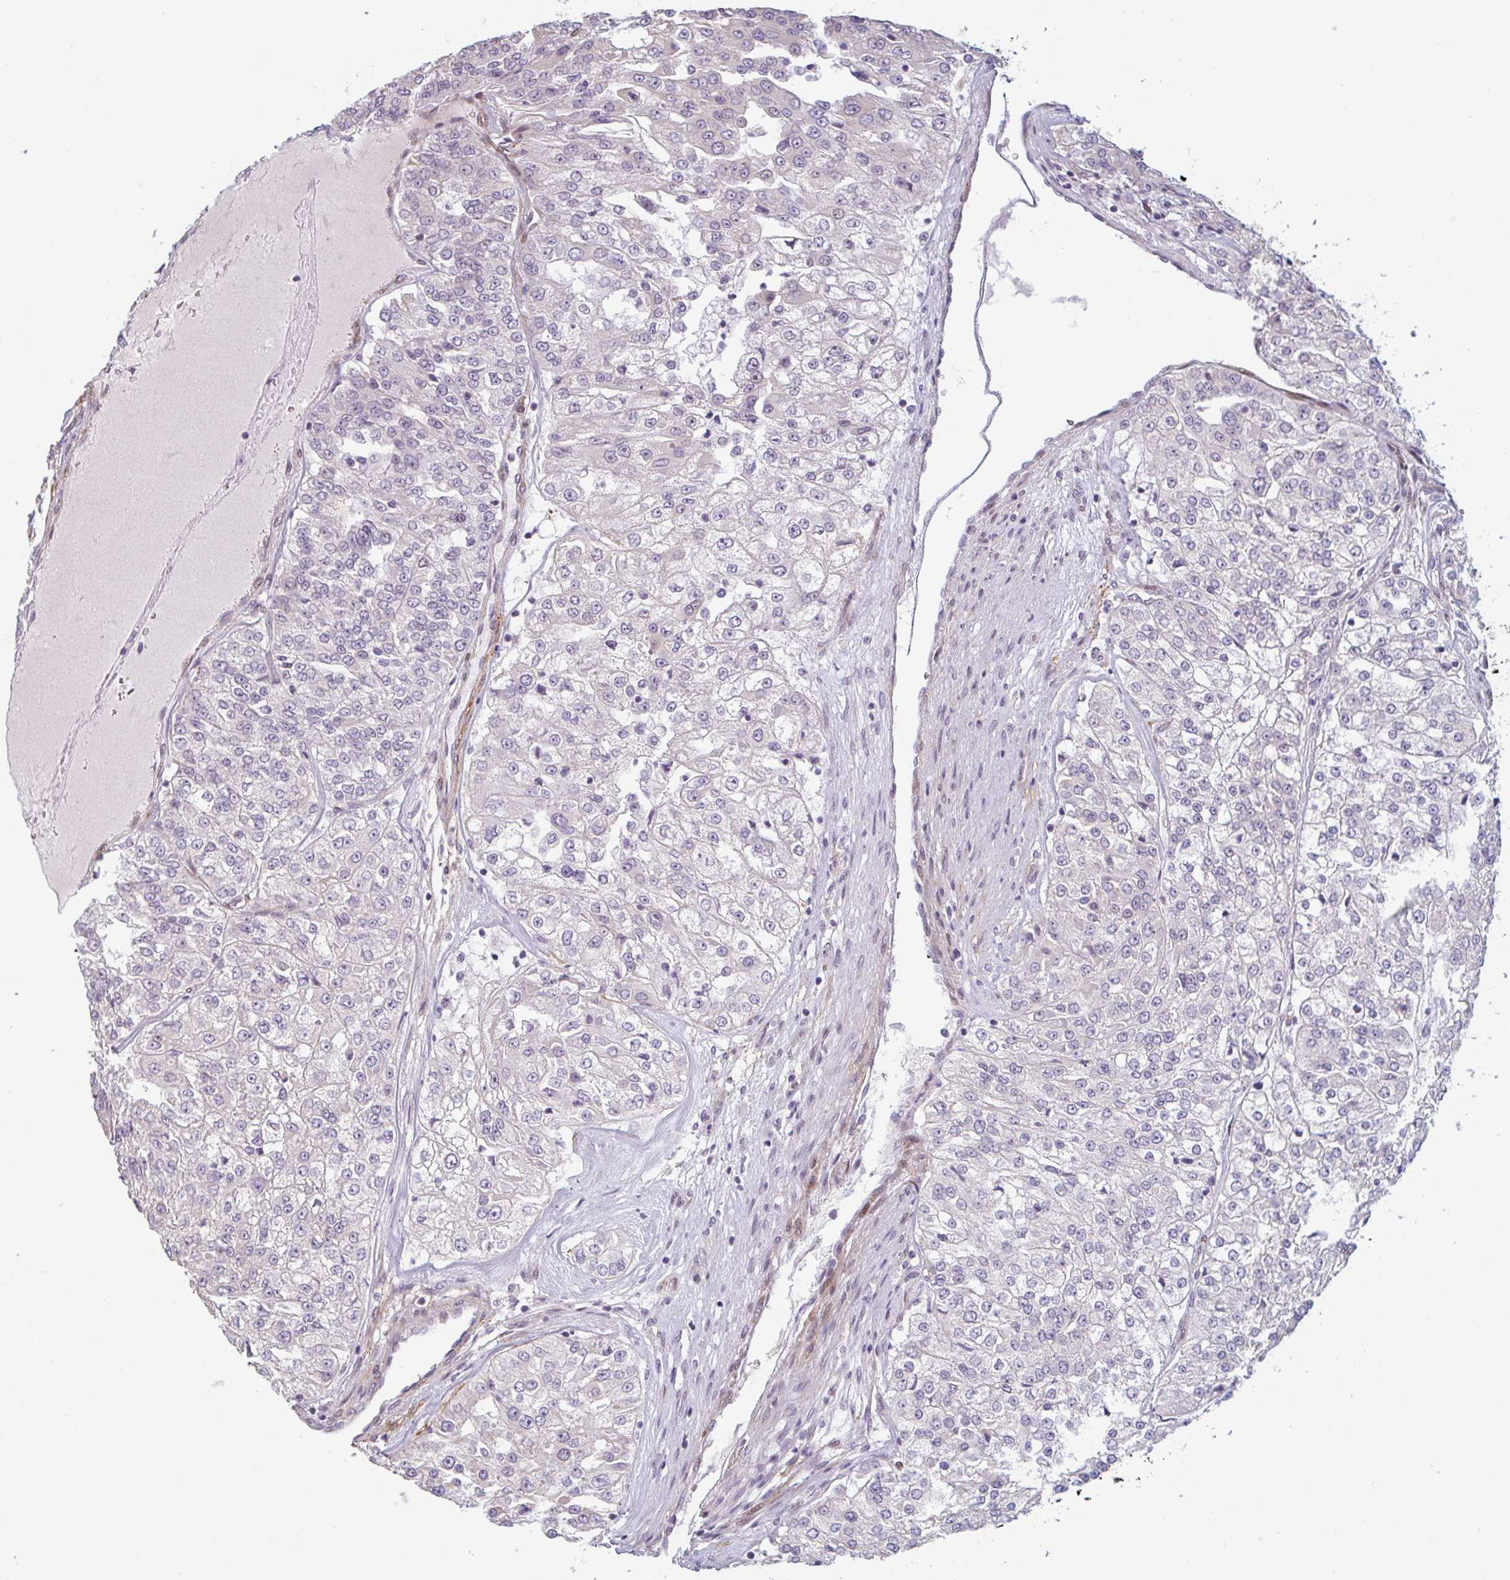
{"staining": {"intensity": "negative", "quantity": "none", "location": "none"}, "tissue": "renal cancer", "cell_type": "Tumor cells", "image_type": "cancer", "snomed": [{"axis": "morphology", "description": "Adenocarcinoma, NOS"}, {"axis": "topography", "description": "Kidney"}], "caption": "Renal cancer was stained to show a protein in brown. There is no significant expression in tumor cells. (DAB IHC visualized using brightfield microscopy, high magnification).", "gene": "TMEM119", "patient": {"sex": "female", "age": 63}}